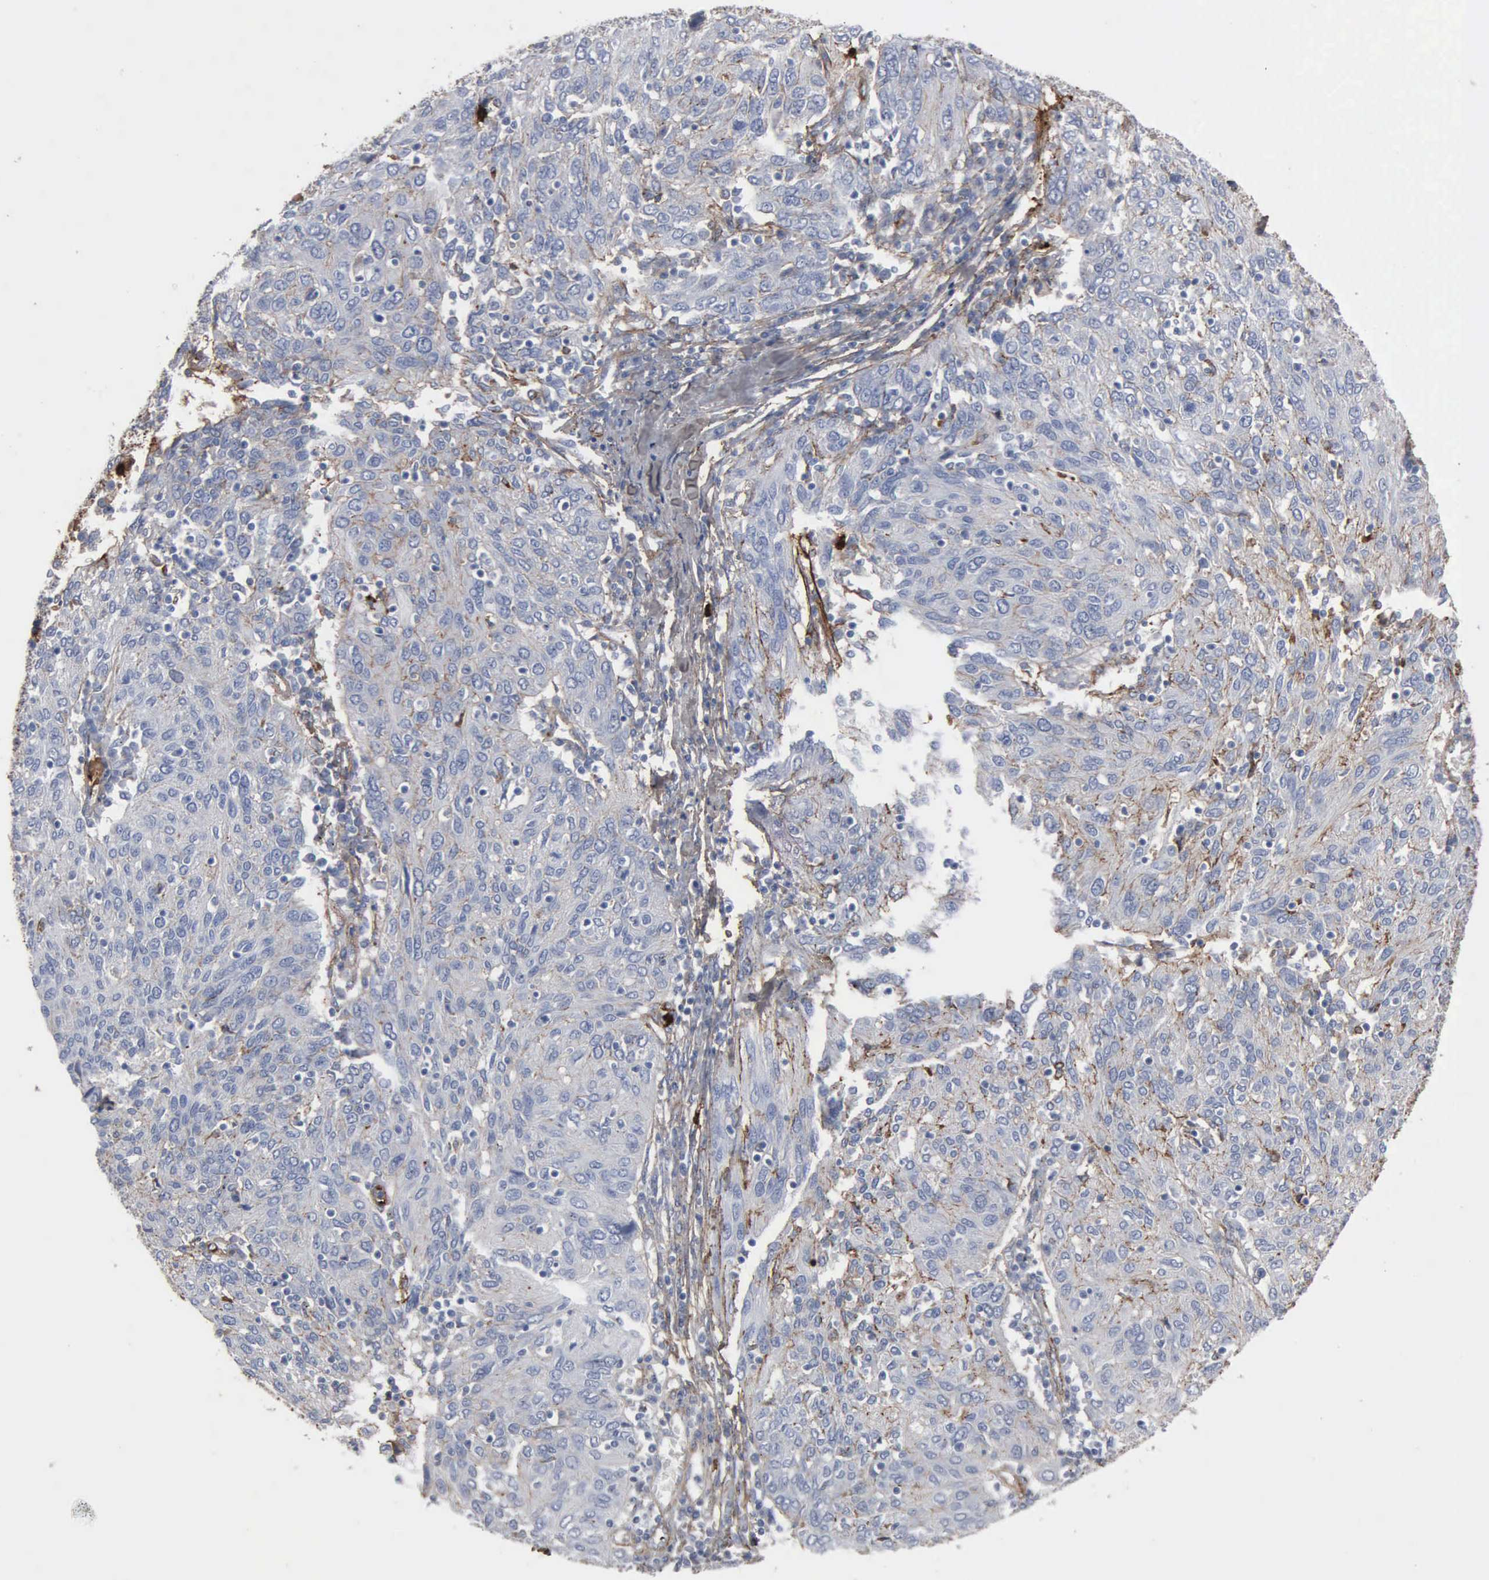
{"staining": {"intensity": "negative", "quantity": "none", "location": "none"}, "tissue": "ovarian cancer", "cell_type": "Tumor cells", "image_type": "cancer", "snomed": [{"axis": "morphology", "description": "Carcinoma, endometroid"}, {"axis": "topography", "description": "Ovary"}], "caption": "High magnification brightfield microscopy of endometroid carcinoma (ovarian) stained with DAB (brown) and counterstained with hematoxylin (blue): tumor cells show no significant expression. Nuclei are stained in blue.", "gene": "FN1", "patient": {"sex": "female", "age": 50}}